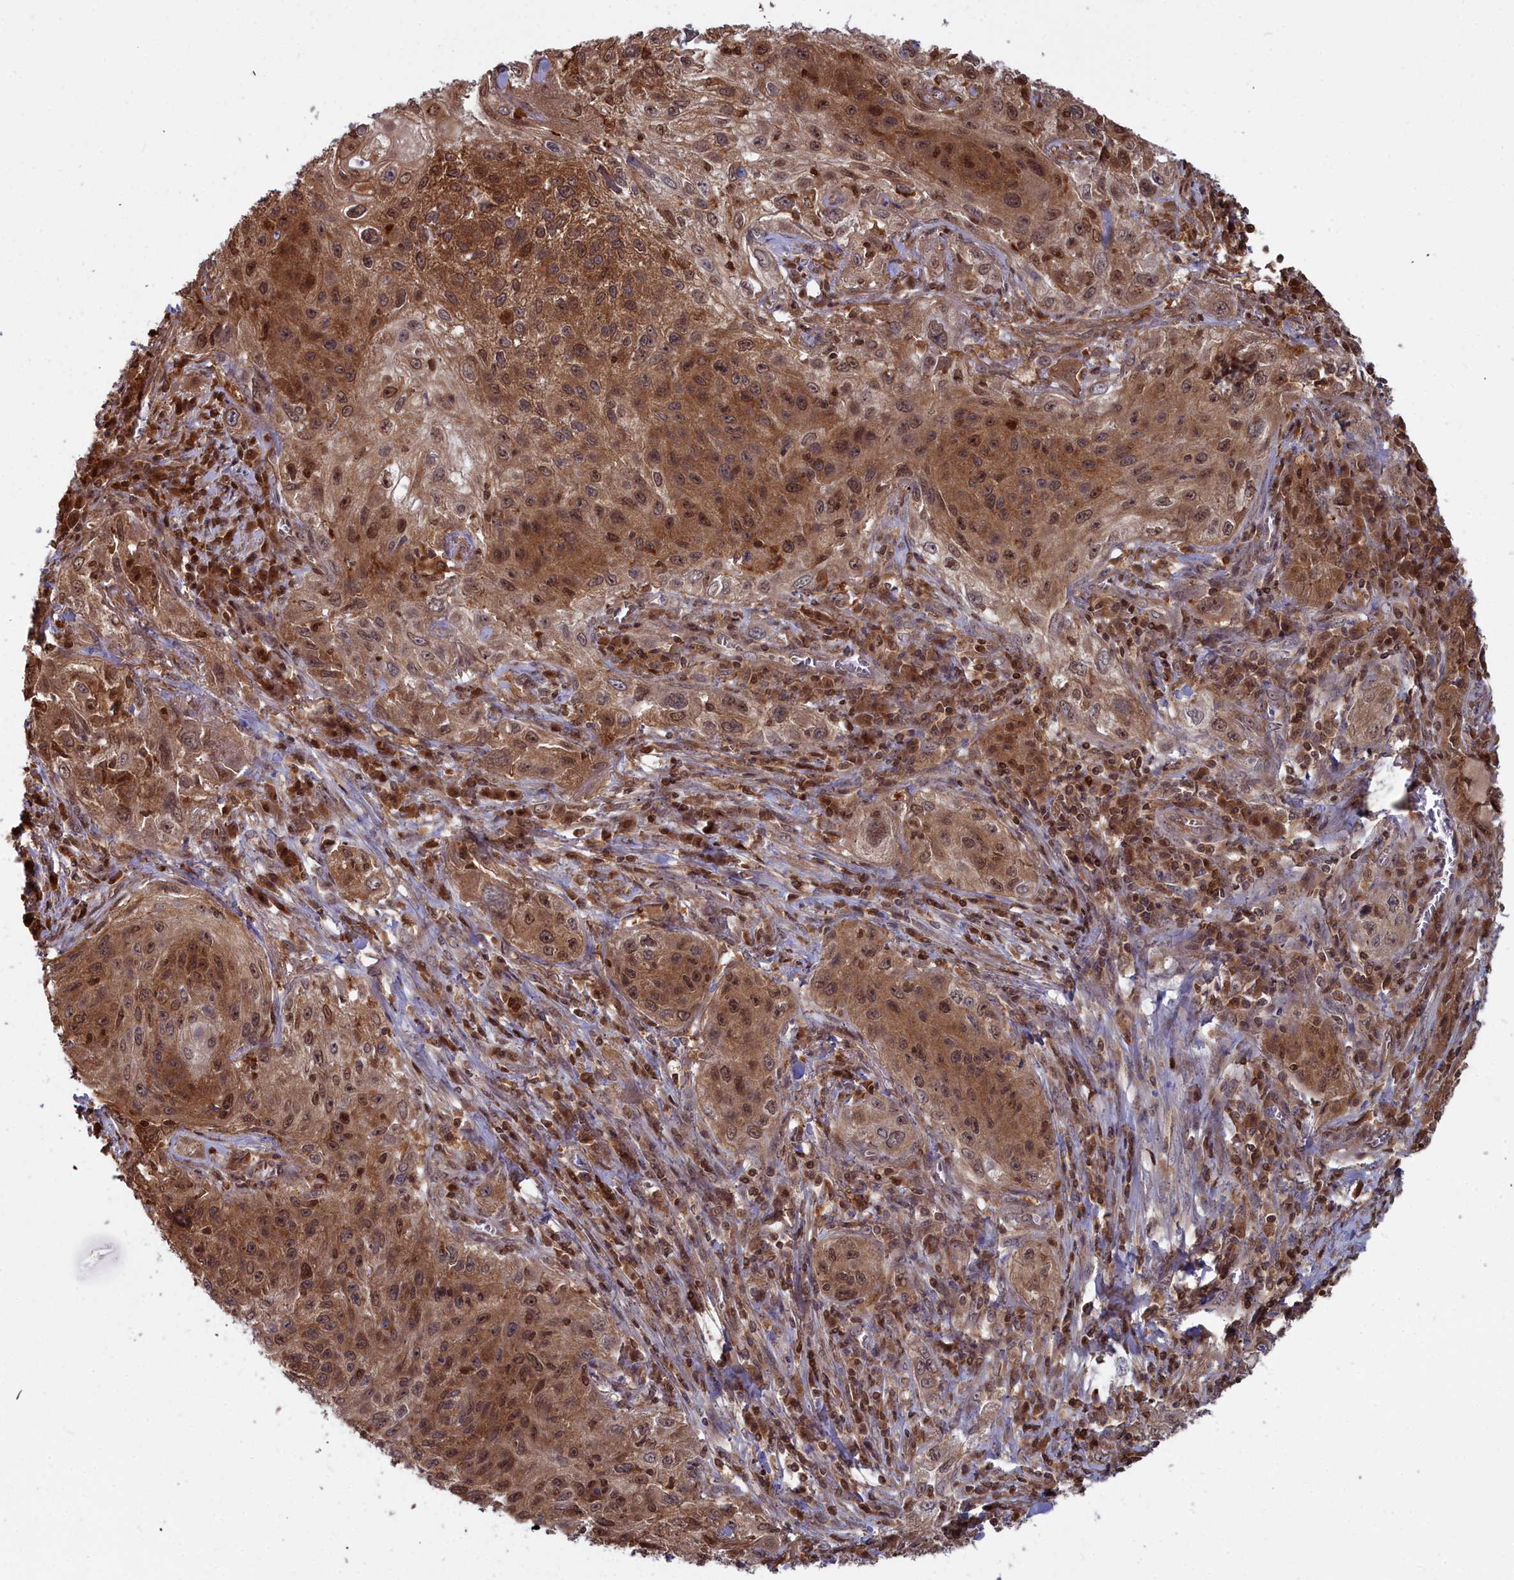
{"staining": {"intensity": "moderate", "quantity": ">75%", "location": "cytoplasmic/membranous,nuclear"}, "tissue": "lung cancer", "cell_type": "Tumor cells", "image_type": "cancer", "snomed": [{"axis": "morphology", "description": "Squamous cell carcinoma, NOS"}, {"axis": "topography", "description": "Lung"}], "caption": "Immunohistochemical staining of lung cancer exhibits moderate cytoplasmic/membranous and nuclear protein staining in approximately >75% of tumor cells.", "gene": "GFRA2", "patient": {"sex": "female", "age": 69}}